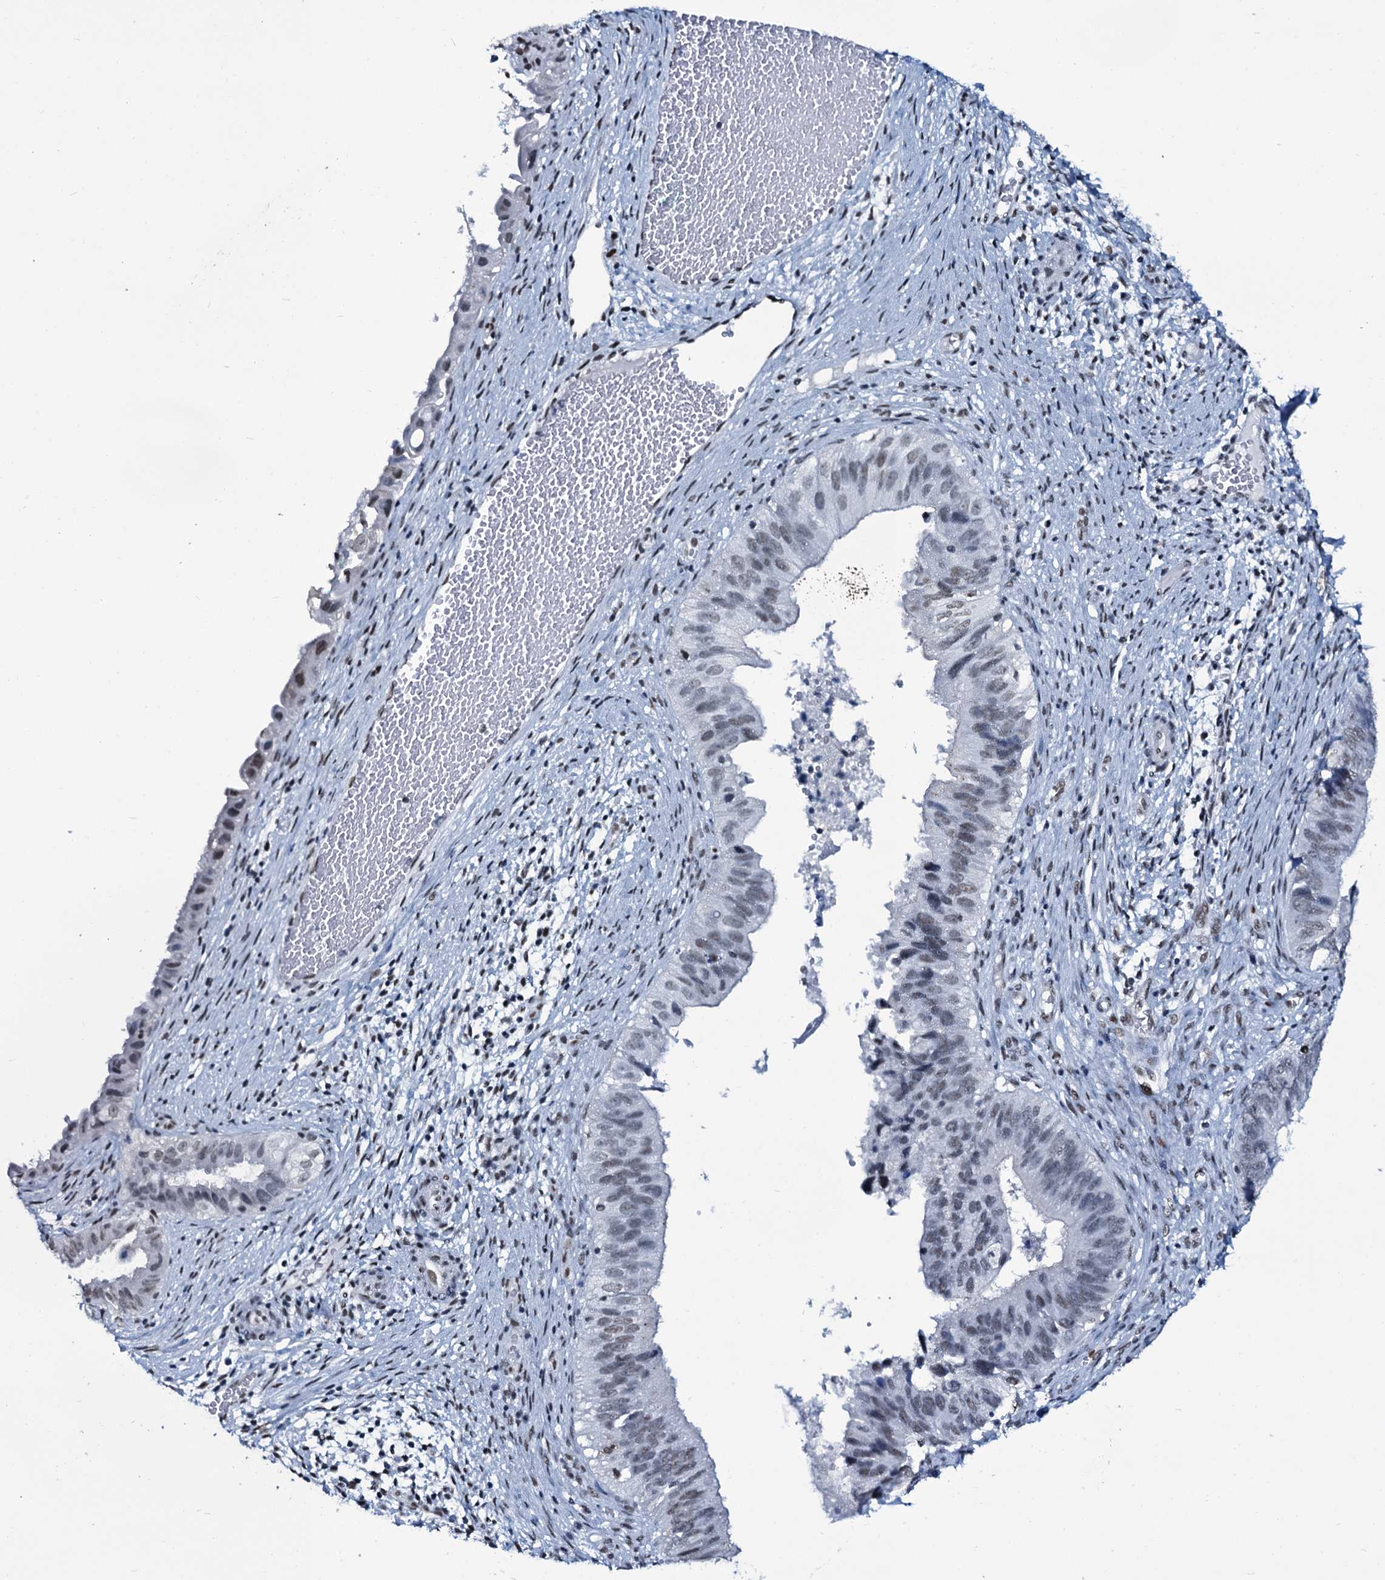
{"staining": {"intensity": "weak", "quantity": "<25%", "location": "nuclear"}, "tissue": "cervical cancer", "cell_type": "Tumor cells", "image_type": "cancer", "snomed": [{"axis": "morphology", "description": "Adenocarcinoma, NOS"}, {"axis": "topography", "description": "Cervix"}], "caption": "There is no significant expression in tumor cells of cervical cancer. Brightfield microscopy of immunohistochemistry stained with DAB (brown) and hematoxylin (blue), captured at high magnification.", "gene": "ZMIZ2", "patient": {"sex": "female", "age": 42}}